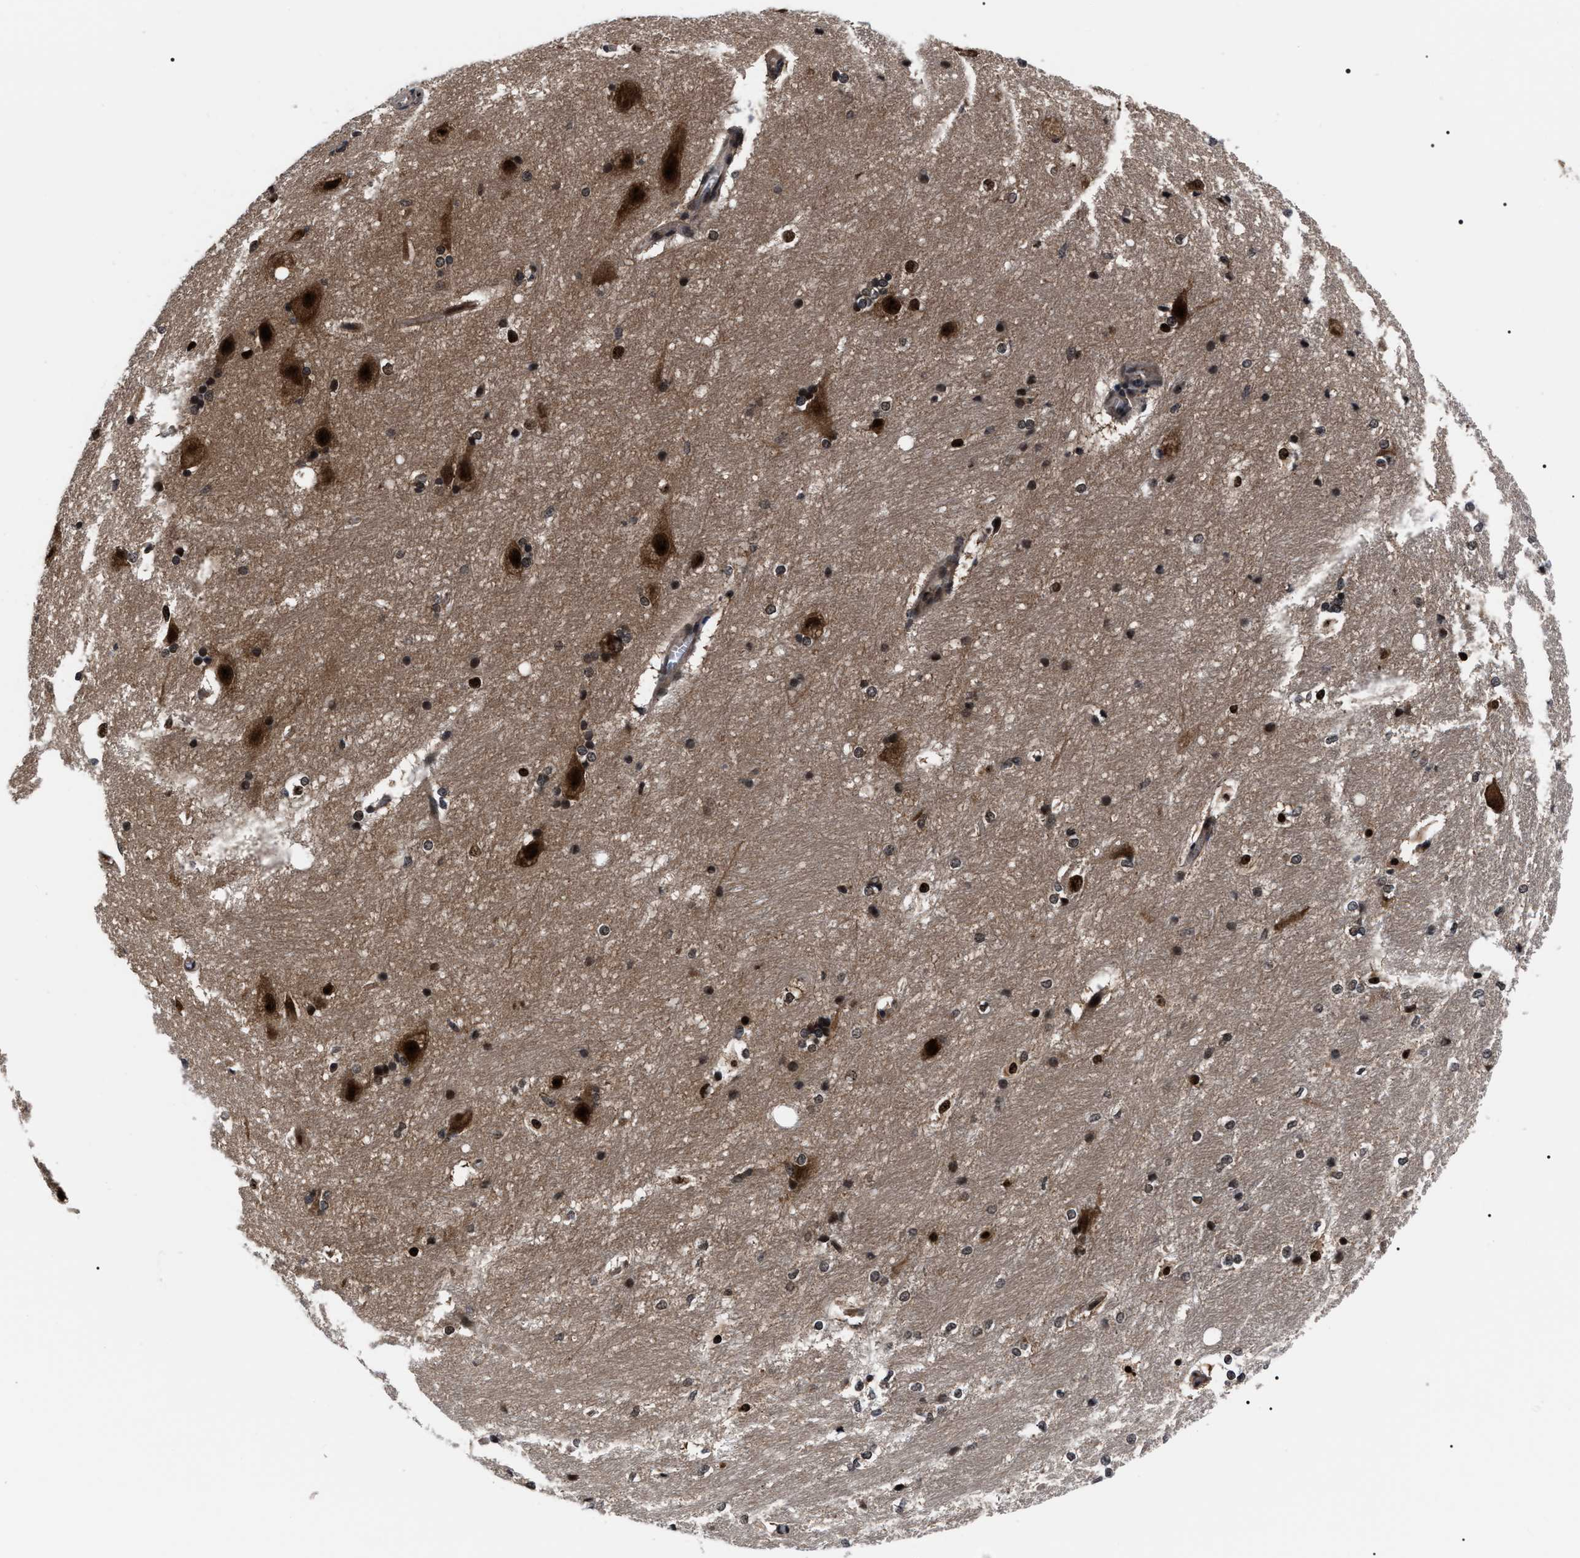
{"staining": {"intensity": "strong", "quantity": "25%-75%", "location": "nuclear"}, "tissue": "hippocampus", "cell_type": "Glial cells", "image_type": "normal", "snomed": [{"axis": "morphology", "description": "Normal tissue, NOS"}, {"axis": "topography", "description": "Hippocampus"}], "caption": "Immunohistochemistry (DAB) staining of unremarkable hippocampus reveals strong nuclear protein positivity in about 25%-75% of glial cells. The protein is shown in brown color, while the nuclei are stained blue.", "gene": "CSNK2A1", "patient": {"sex": "female", "age": 19}}